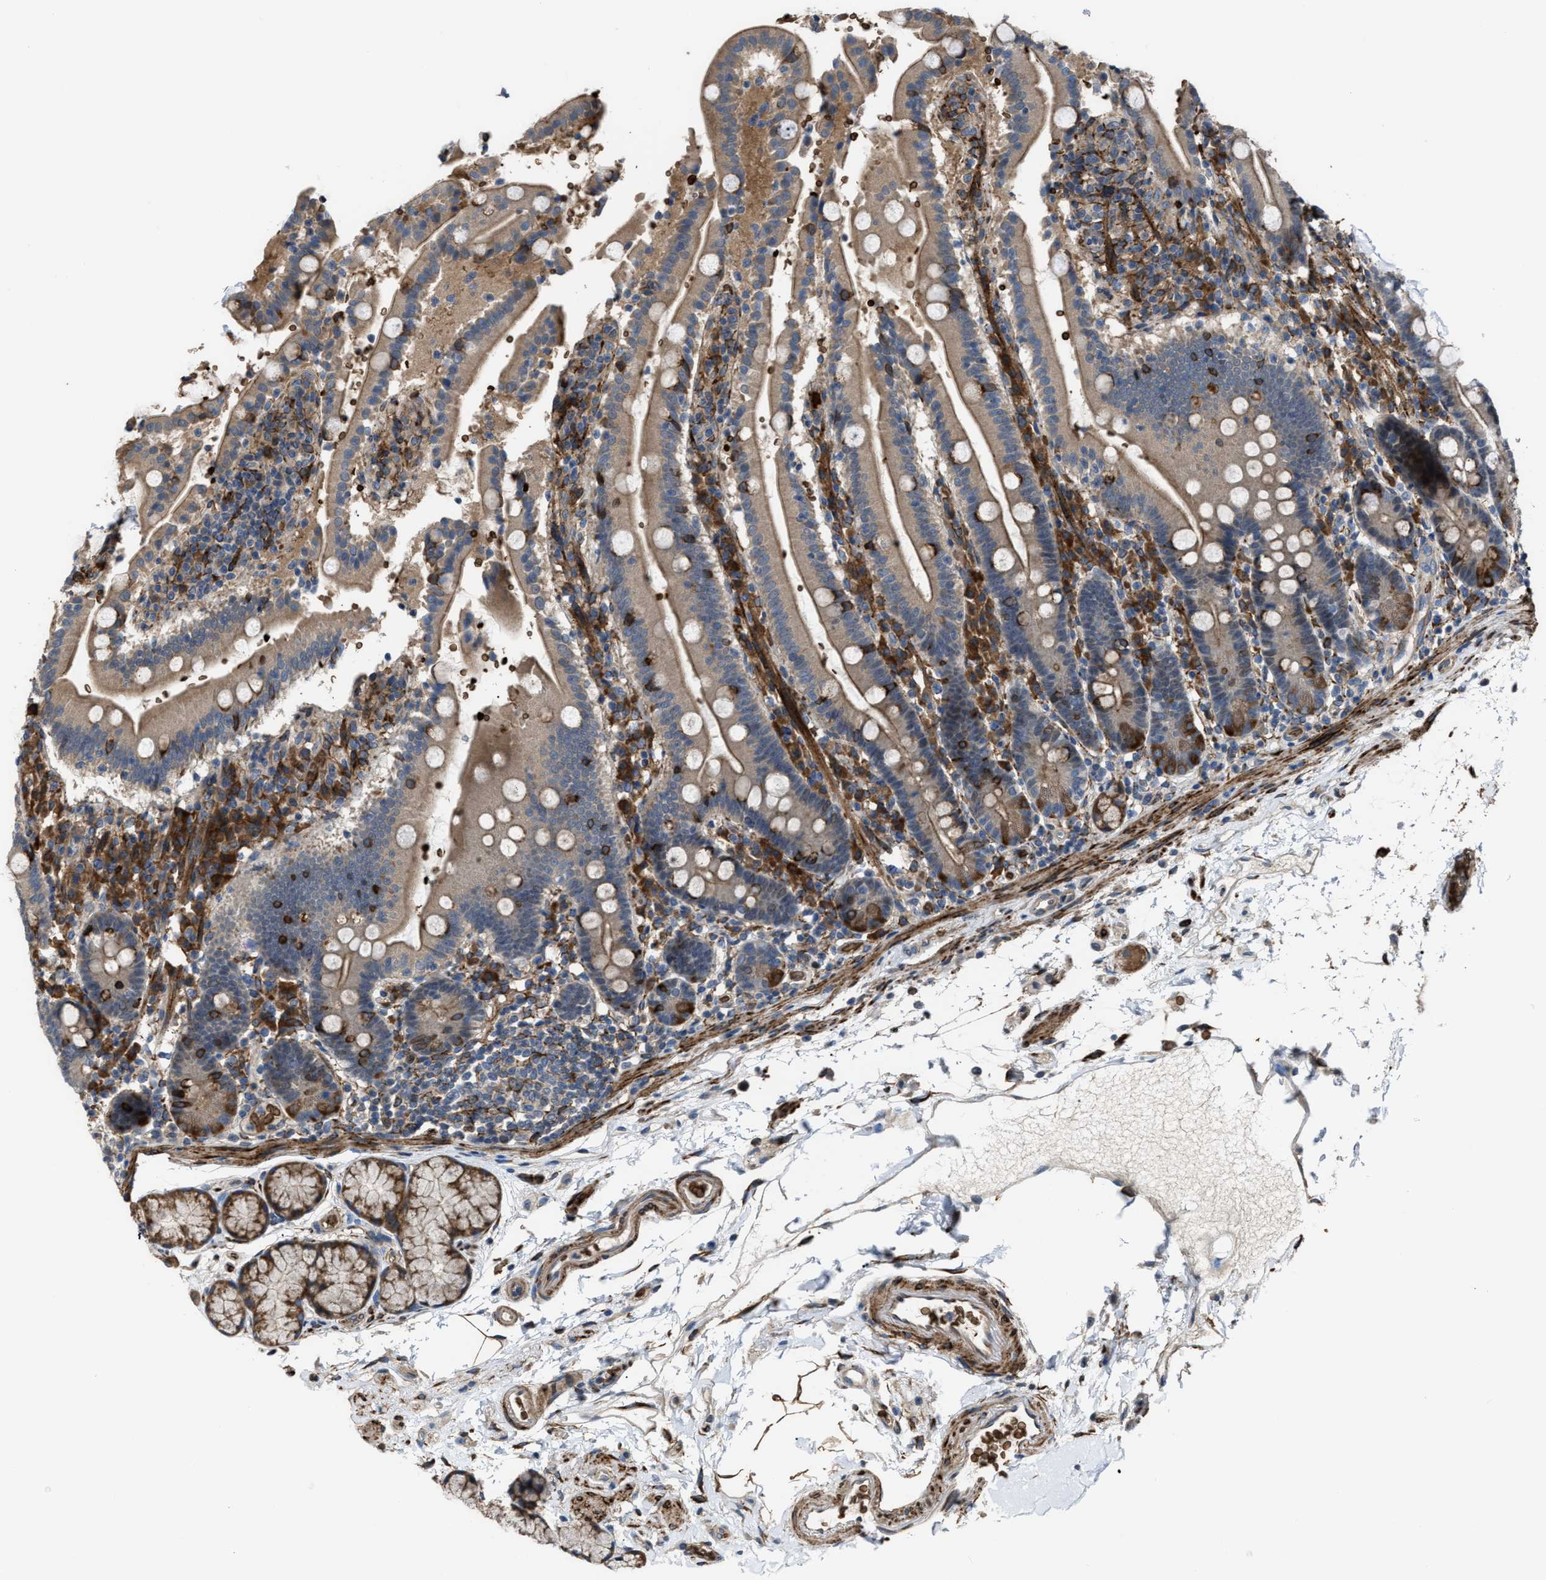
{"staining": {"intensity": "moderate", "quantity": "<25%", "location": "cytoplasmic/membranous"}, "tissue": "duodenum", "cell_type": "Glandular cells", "image_type": "normal", "snomed": [{"axis": "morphology", "description": "Normal tissue, NOS"}, {"axis": "topography", "description": "Small intestine, NOS"}], "caption": "Immunohistochemical staining of normal human duodenum demonstrates low levels of moderate cytoplasmic/membranous positivity in approximately <25% of glandular cells.", "gene": "SELENOM", "patient": {"sex": "female", "age": 71}}